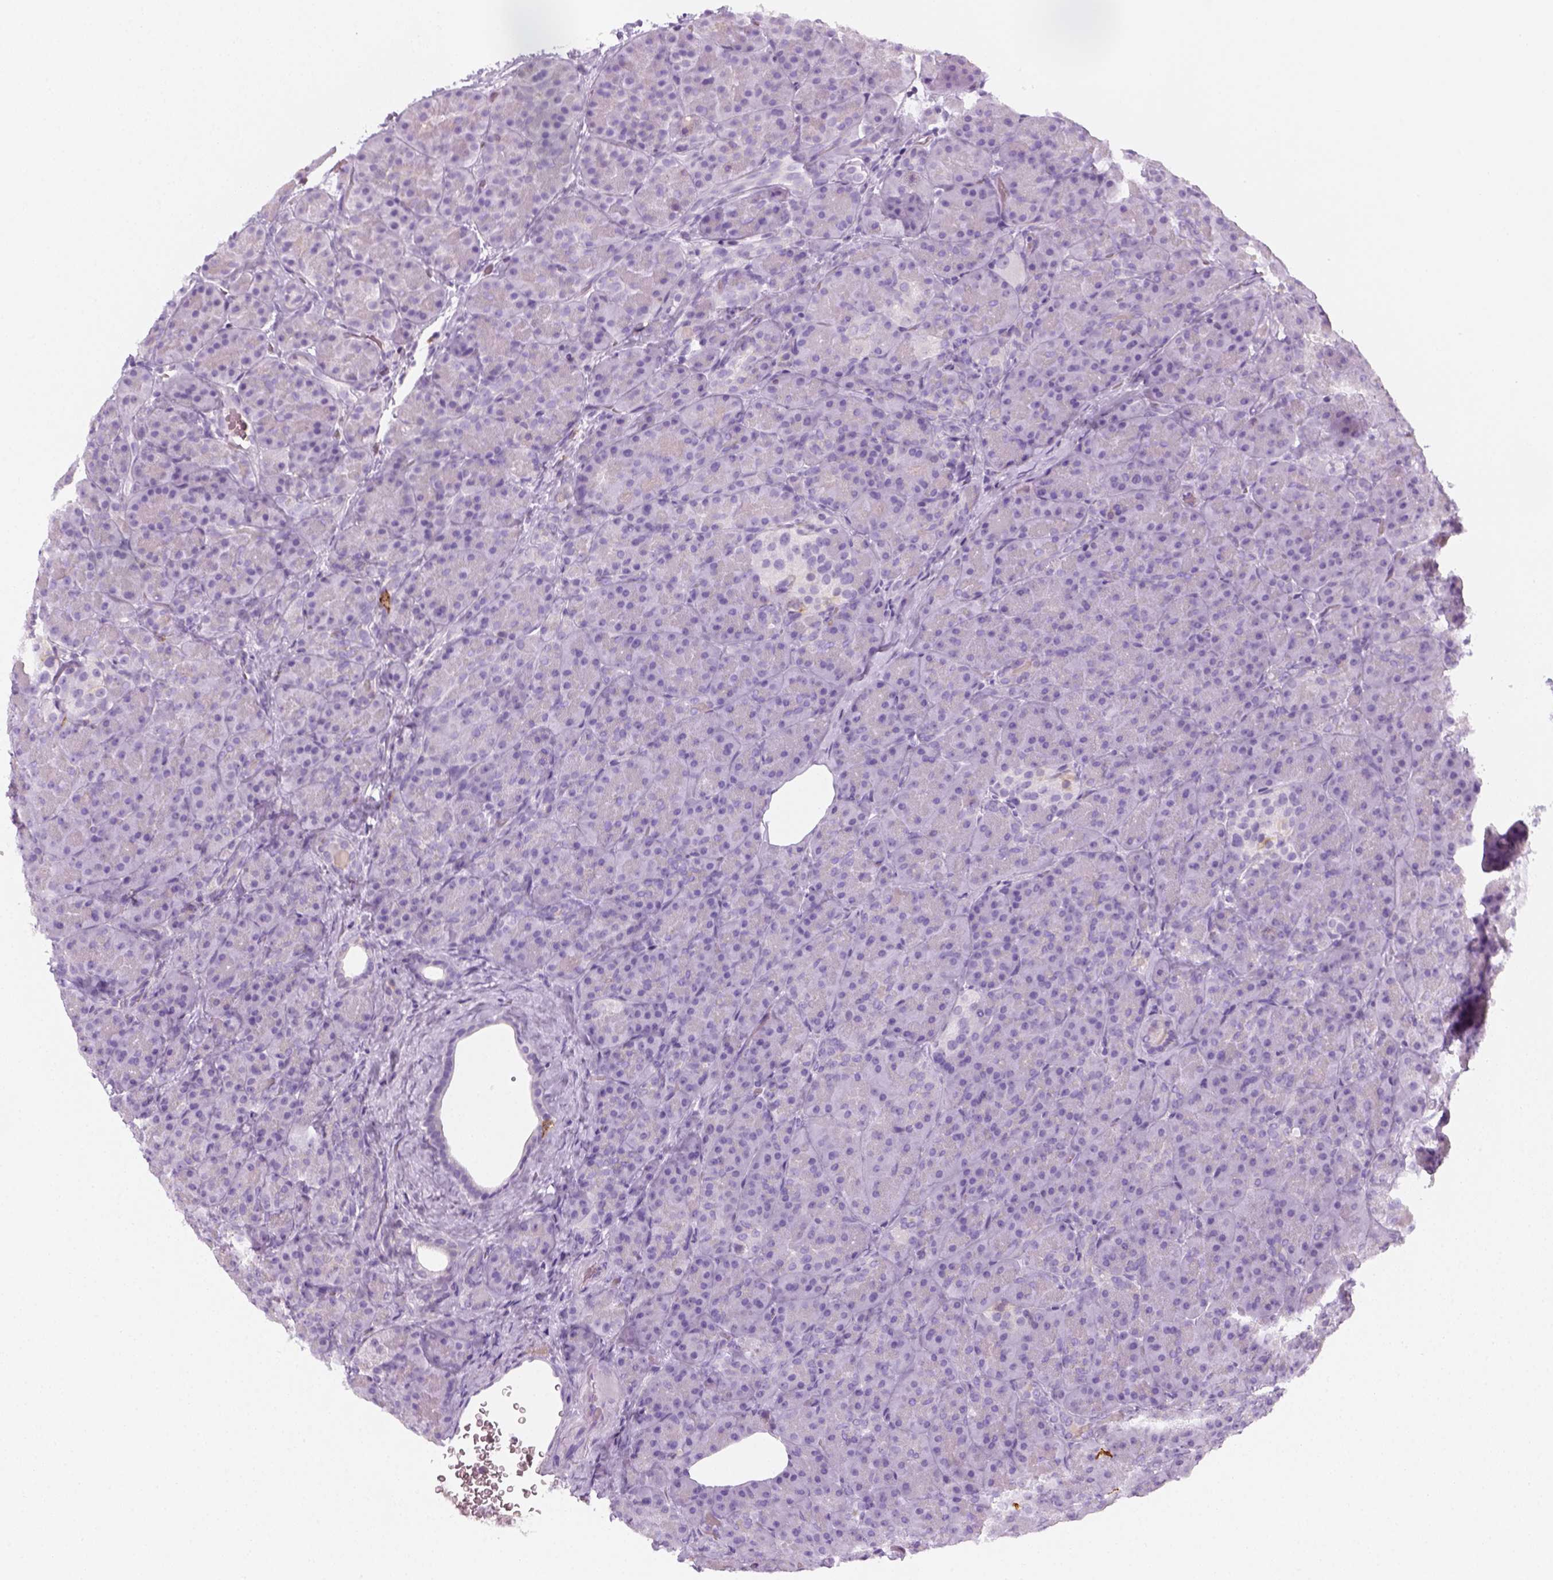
{"staining": {"intensity": "negative", "quantity": "none", "location": "none"}, "tissue": "pancreas", "cell_type": "Exocrine glandular cells", "image_type": "normal", "snomed": [{"axis": "morphology", "description": "Normal tissue, NOS"}, {"axis": "topography", "description": "Pancreas"}], "caption": "Immunohistochemistry photomicrograph of normal pancreas: pancreas stained with DAB (3,3'-diaminobenzidine) shows no significant protein positivity in exocrine glandular cells.", "gene": "AQP3", "patient": {"sex": "male", "age": 57}}